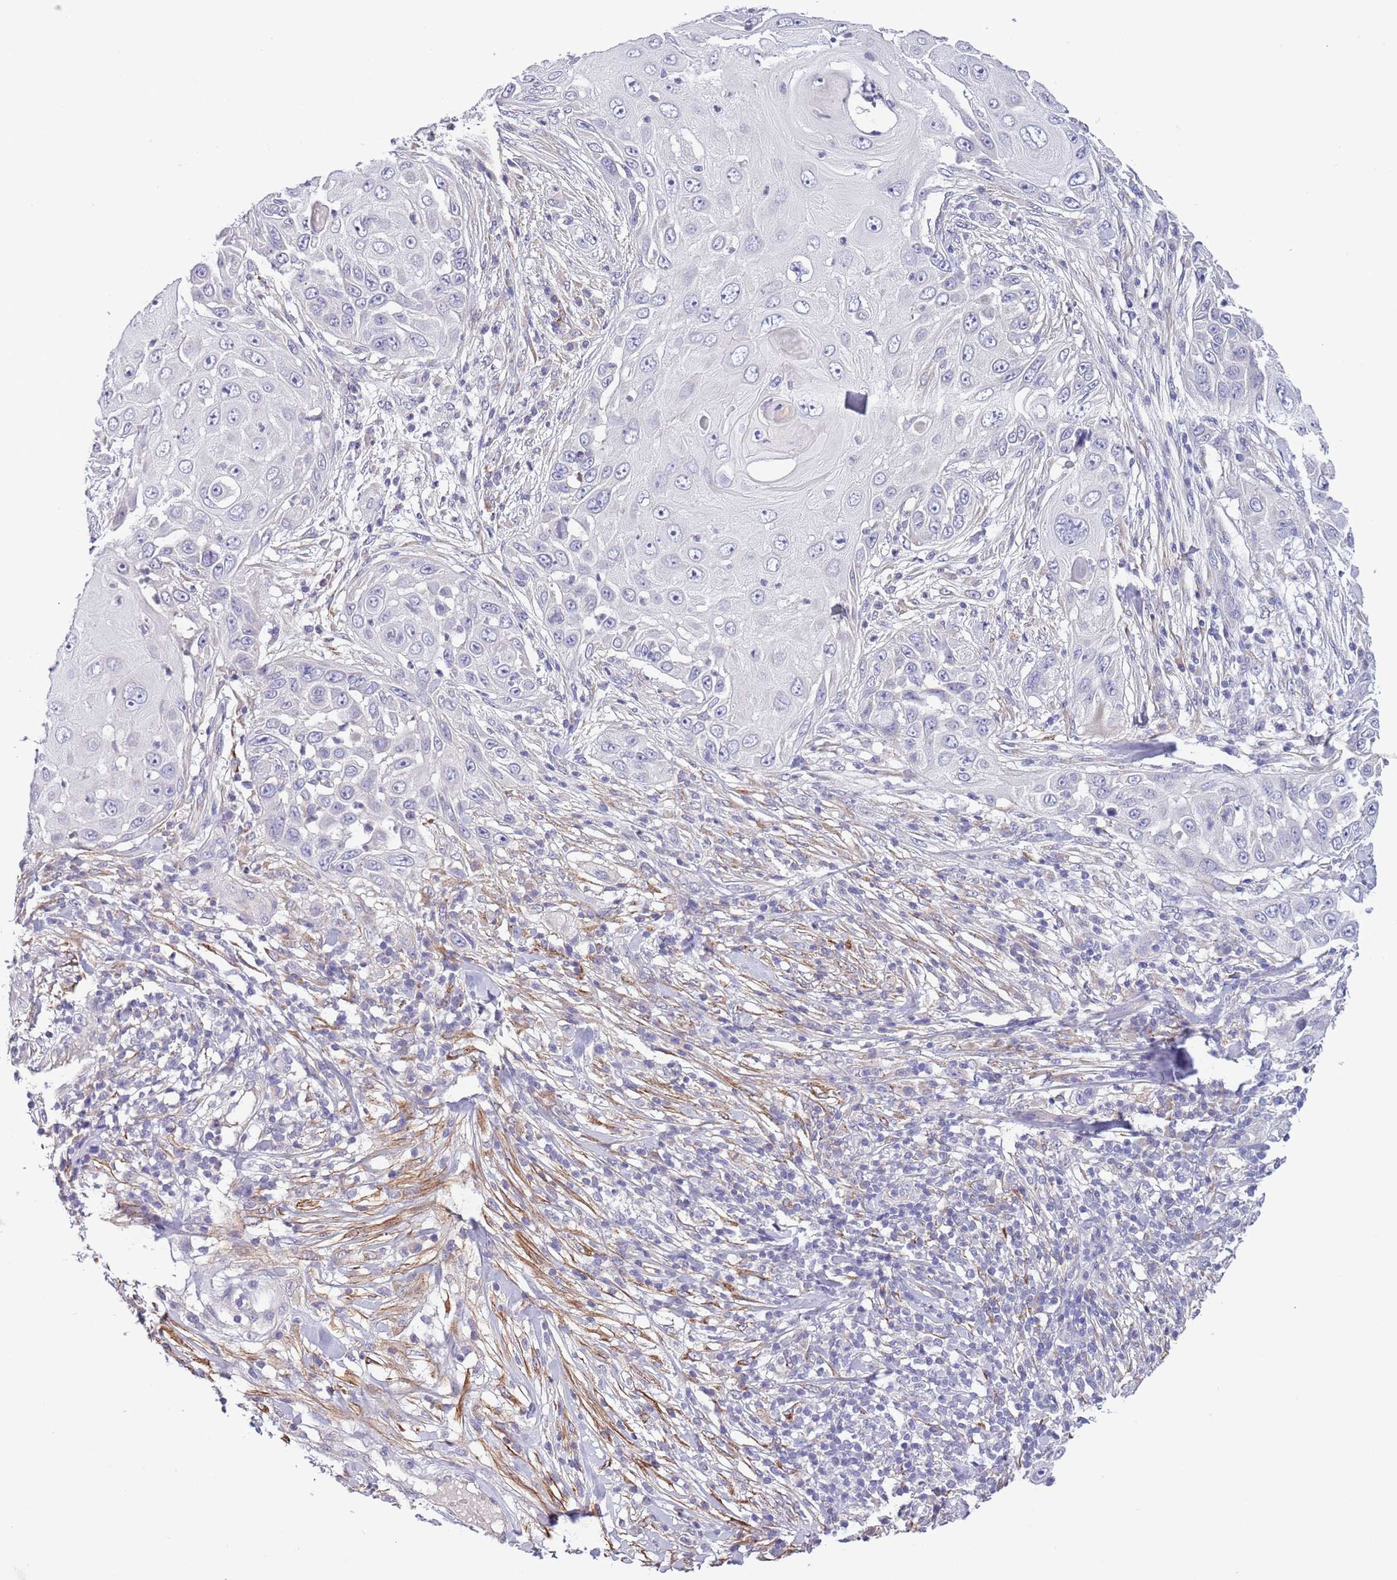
{"staining": {"intensity": "negative", "quantity": "none", "location": "none"}, "tissue": "skin cancer", "cell_type": "Tumor cells", "image_type": "cancer", "snomed": [{"axis": "morphology", "description": "Squamous cell carcinoma, NOS"}, {"axis": "topography", "description": "Skin"}], "caption": "This is an immunohistochemistry image of skin cancer (squamous cell carcinoma). There is no positivity in tumor cells.", "gene": "ZNF658", "patient": {"sex": "female", "age": 44}}